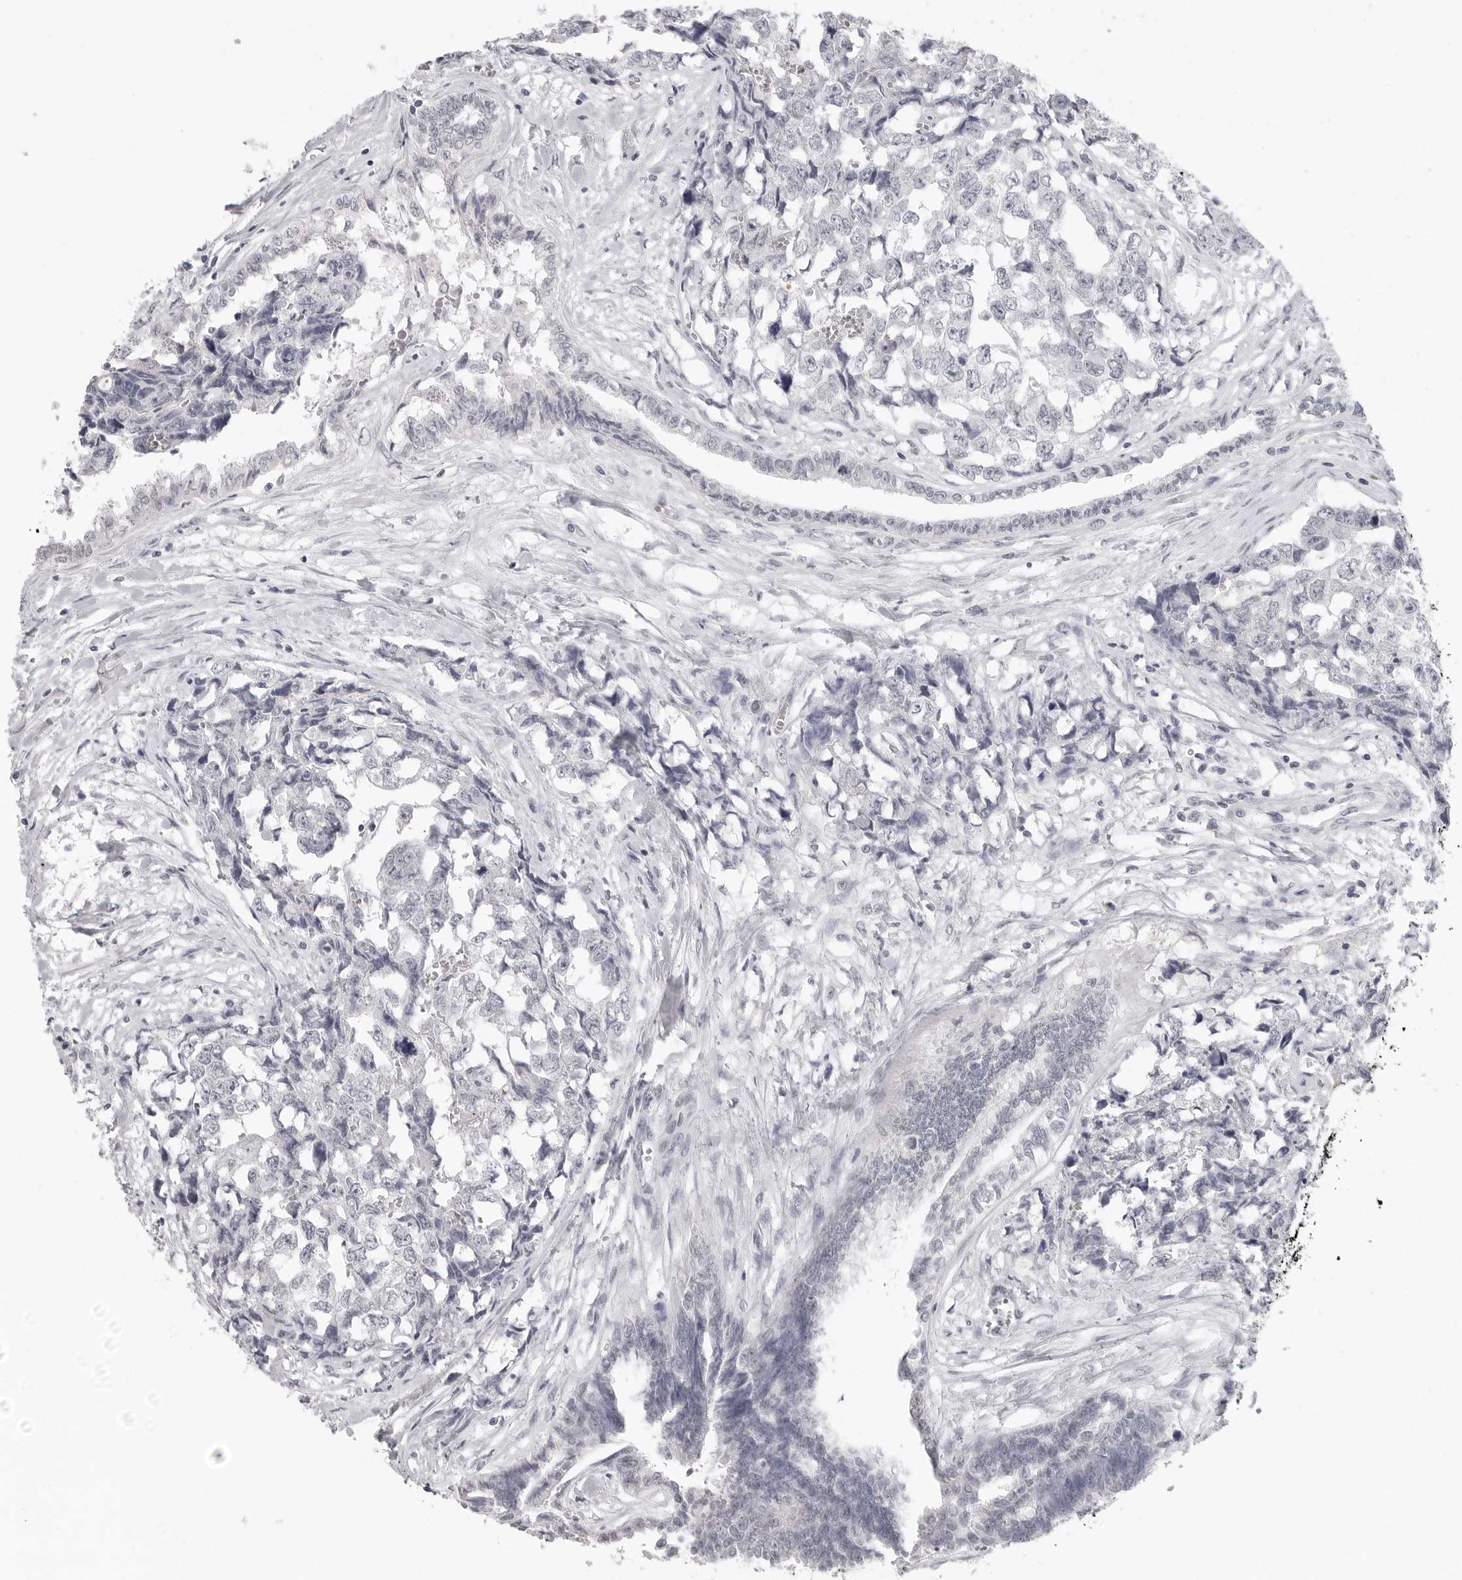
{"staining": {"intensity": "negative", "quantity": "none", "location": "none"}, "tissue": "testis cancer", "cell_type": "Tumor cells", "image_type": "cancer", "snomed": [{"axis": "morphology", "description": "Carcinoma, Embryonal, NOS"}, {"axis": "topography", "description": "Testis"}], "caption": "Photomicrograph shows no protein positivity in tumor cells of testis cancer (embryonal carcinoma) tissue. (DAB immunohistochemistry (IHC) visualized using brightfield microscopy, high magnification).", "gene": "BPIFA1", "patient": {"sex": "male", "age": 31}}